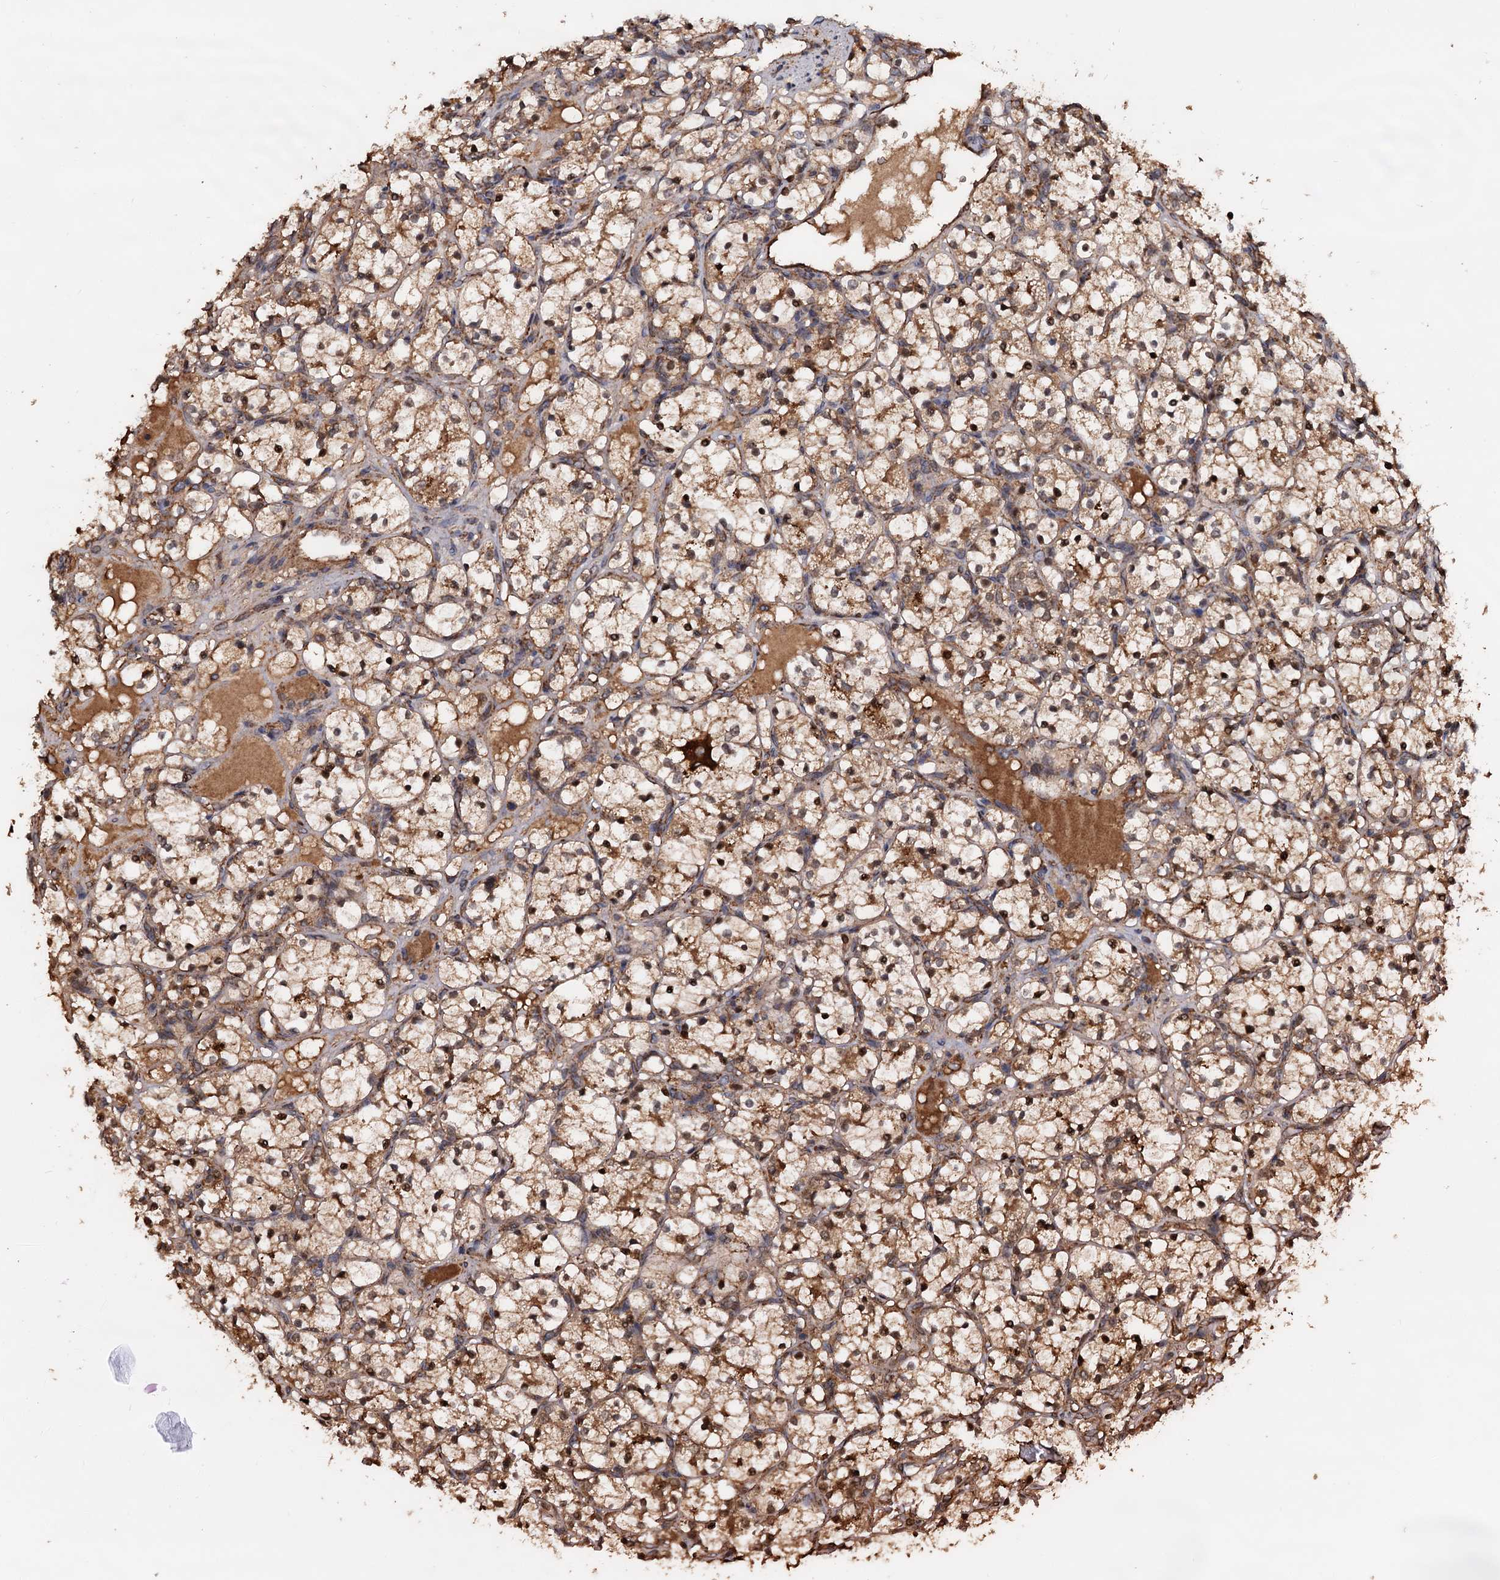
{"staining": {"intensity": "moderate", "quantity": ">75%", "location": "cytoplasmic/membranous"}, "tissue": "renal cancer", "cell_type": "Tumor cells", "image_type": "cancer", "snomed": [{"axis": "morphology", "description": "Adenocarcinoma, NOS"}, {"axis": "topography", "description": "Kidney"}], "caption": "A histopathology image showing moderate cytoplasmic/membranous staining in about >75% of tumor cells in renal cancer, as visualized by brown immunohistochemical staining.", "gene": "MRPL42", "patient": {"sex": "female", "age": 69}}